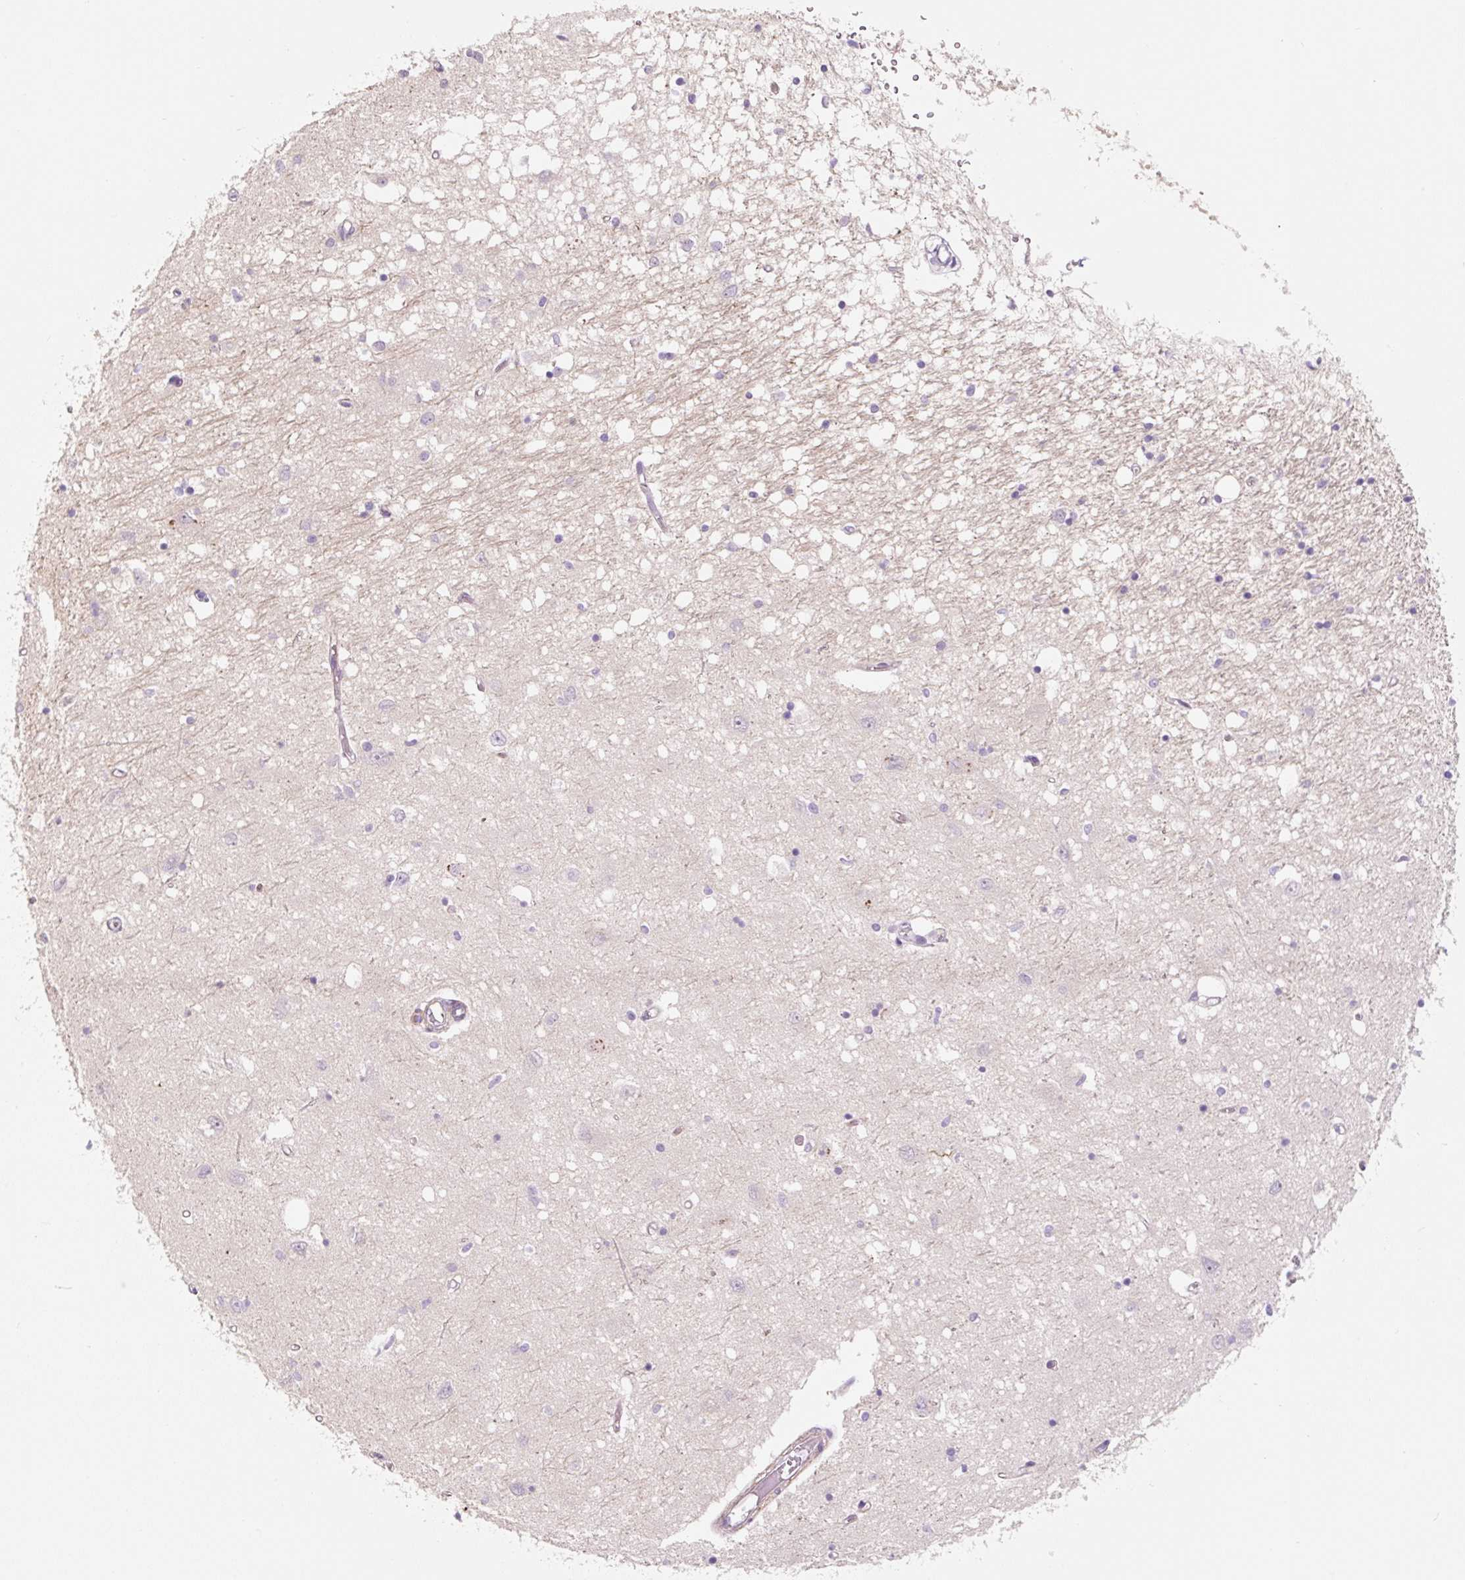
{"staining": {"intensity": "negative", "quantity": "none", "location": "none"}, "tissue": "caudate", "cell_type": "Glial cells", "image_type": "normal", "snomed": [{"axis": "morphology", "description": "Normal tissue, NOS"}, {"axis": "topography", "description": "Lateral ventricle wall"}], "caption": "IHC of normal human caudate displays no expression in glial cells.", "gene": "CCL25", "patient": {"sex": "male", "age": 70}}